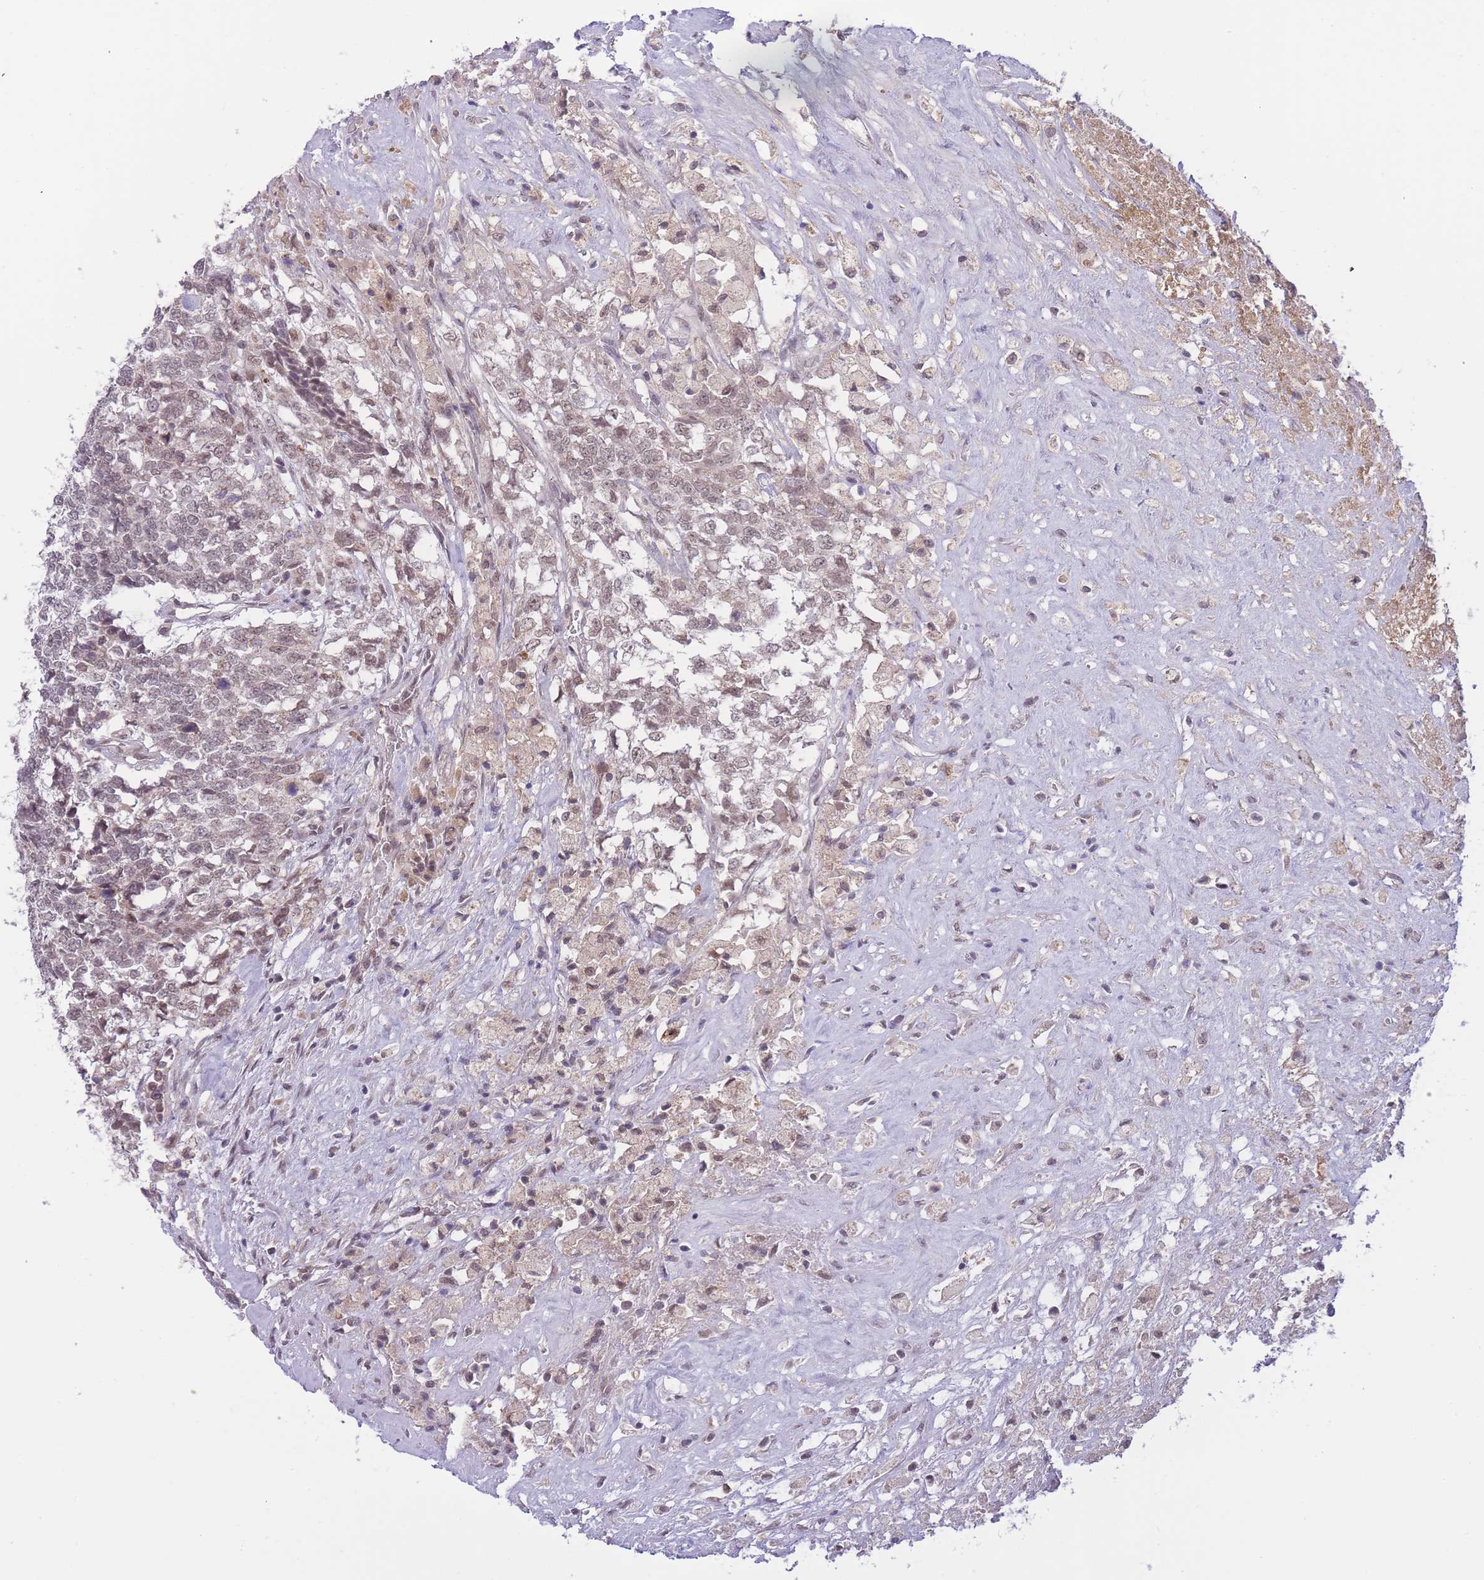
{"staining": {"intensity": "weak", "quantity": ">75%", "location": "nuclear"}, "tissue": "testis cancer", "cell_type": "Tumor cells", "image_type": "cancer", "snomed": [{"axis": "morphology", "description": "Carcinoma, Embryonal, NOS"}, {"axis": "topography", "description": "Testis"}], "caption": "Immunohistochemical staining of human embryonal carcinoma (testis) reveals low levels of weak nuclear expression in about >75% of tumor cells. The protein is shown in brown color, while the nuclei are stained blue.", "gene": "GOLGA6L25", "patient": {"sex": "male", "age": 23}}